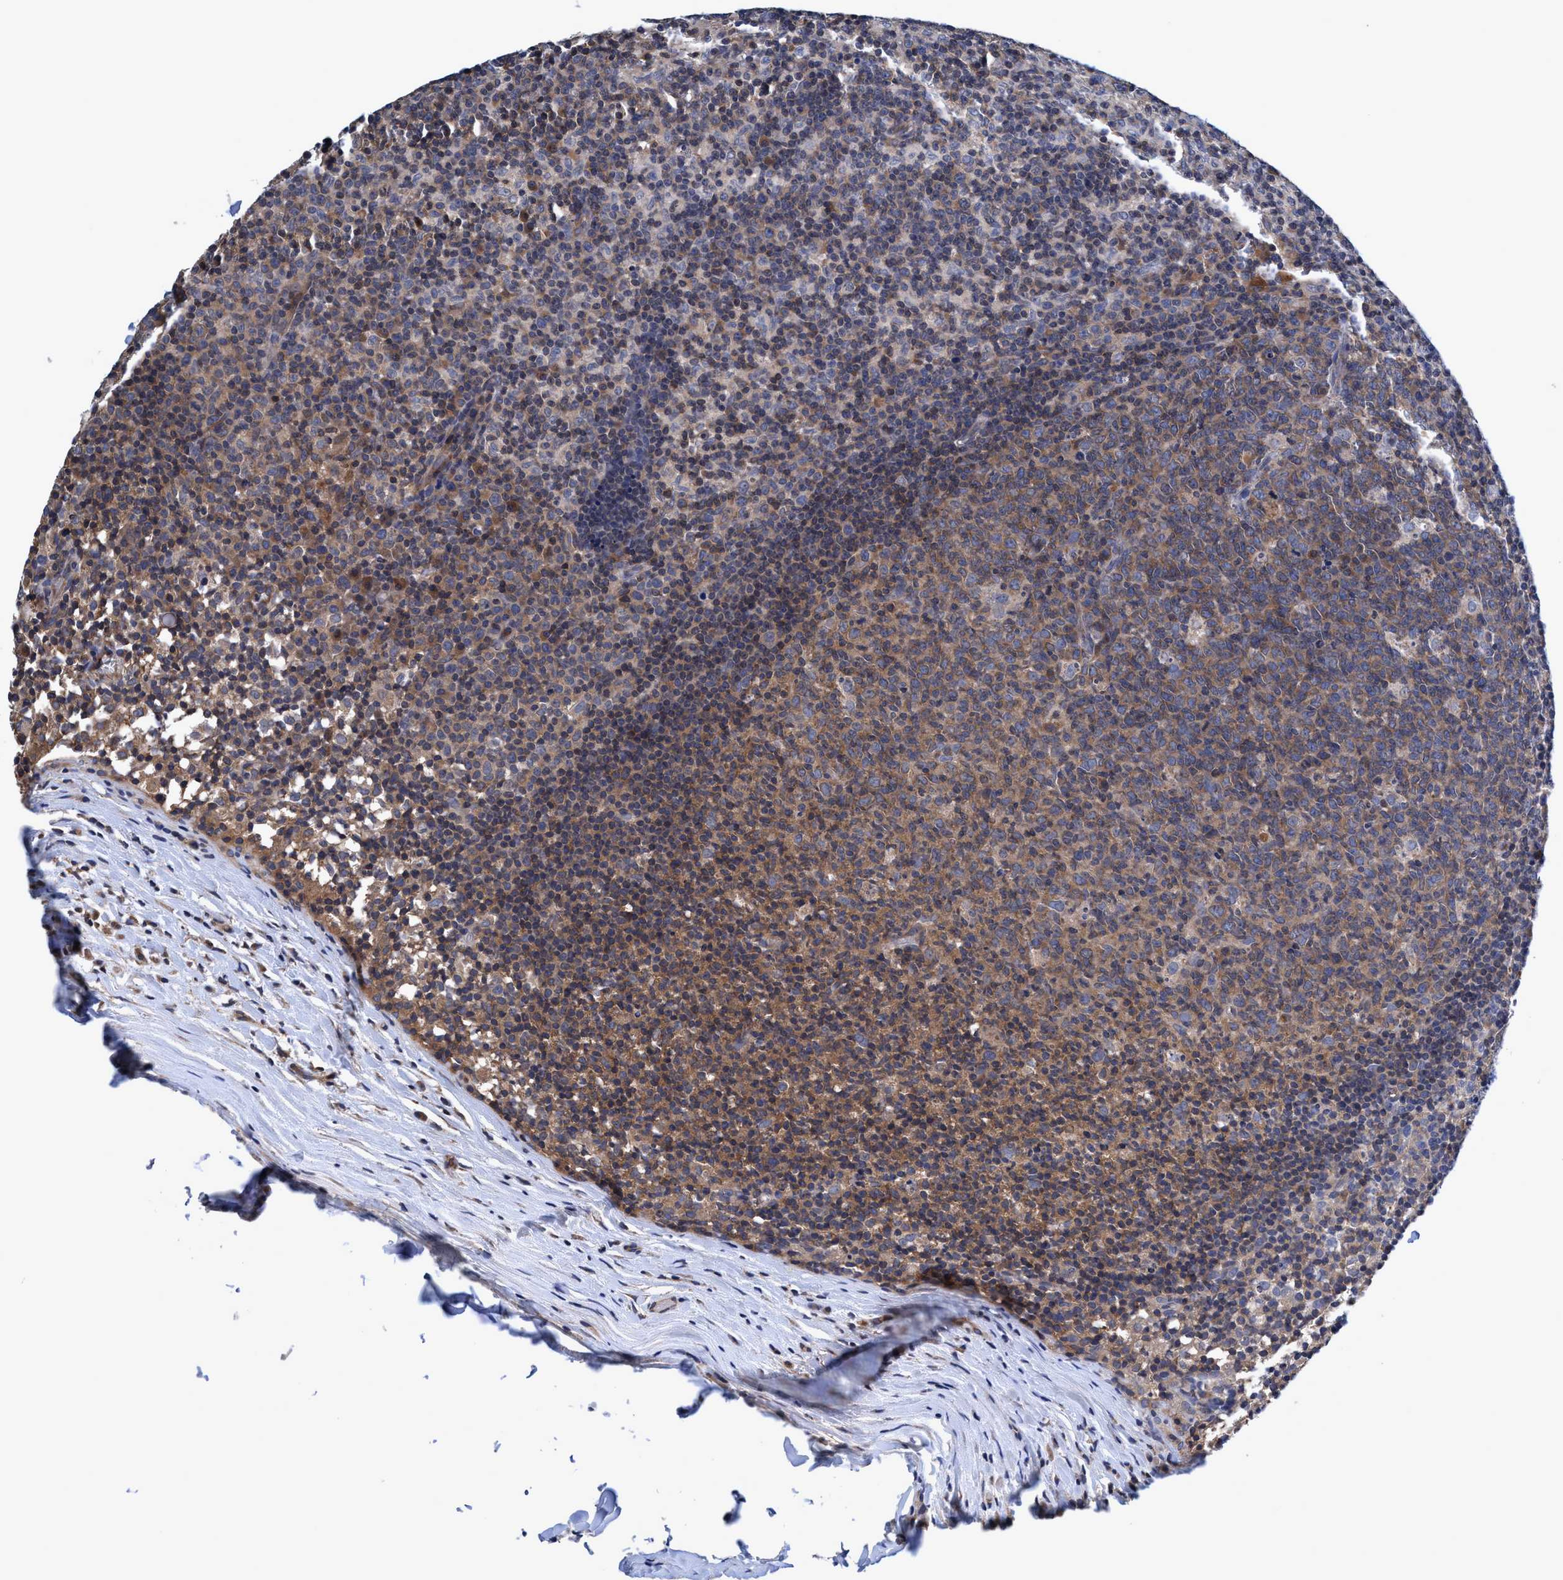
{"staining": {"intensity": "weak", "quantity": ">75%", "location": "cytoplasmic/membranous"}, "tissue": "lymph node", "cell_type": "Germinal center cells", "image_type": "normal", "snomed": [{"axis": "morphology", "description": "Normal tissue, NOS"}, {"axis": "morphology", "description": "Inflammation, NOS"}, {"axis": "topography", "description": "Lymph node"}], "caption": "Immunohistochemical staining of unremarkable human lymph node reveals >75% levels of weak cytoplasmic/membranous protein expression in about >75% of germinal center cells. (Stains: DAB in brown, nuclei in blue, Microscopy: brightfield microscopy at high magnification).", "gene": "CALCOCO2", "patient": {"sex": "male", "age": 55}}